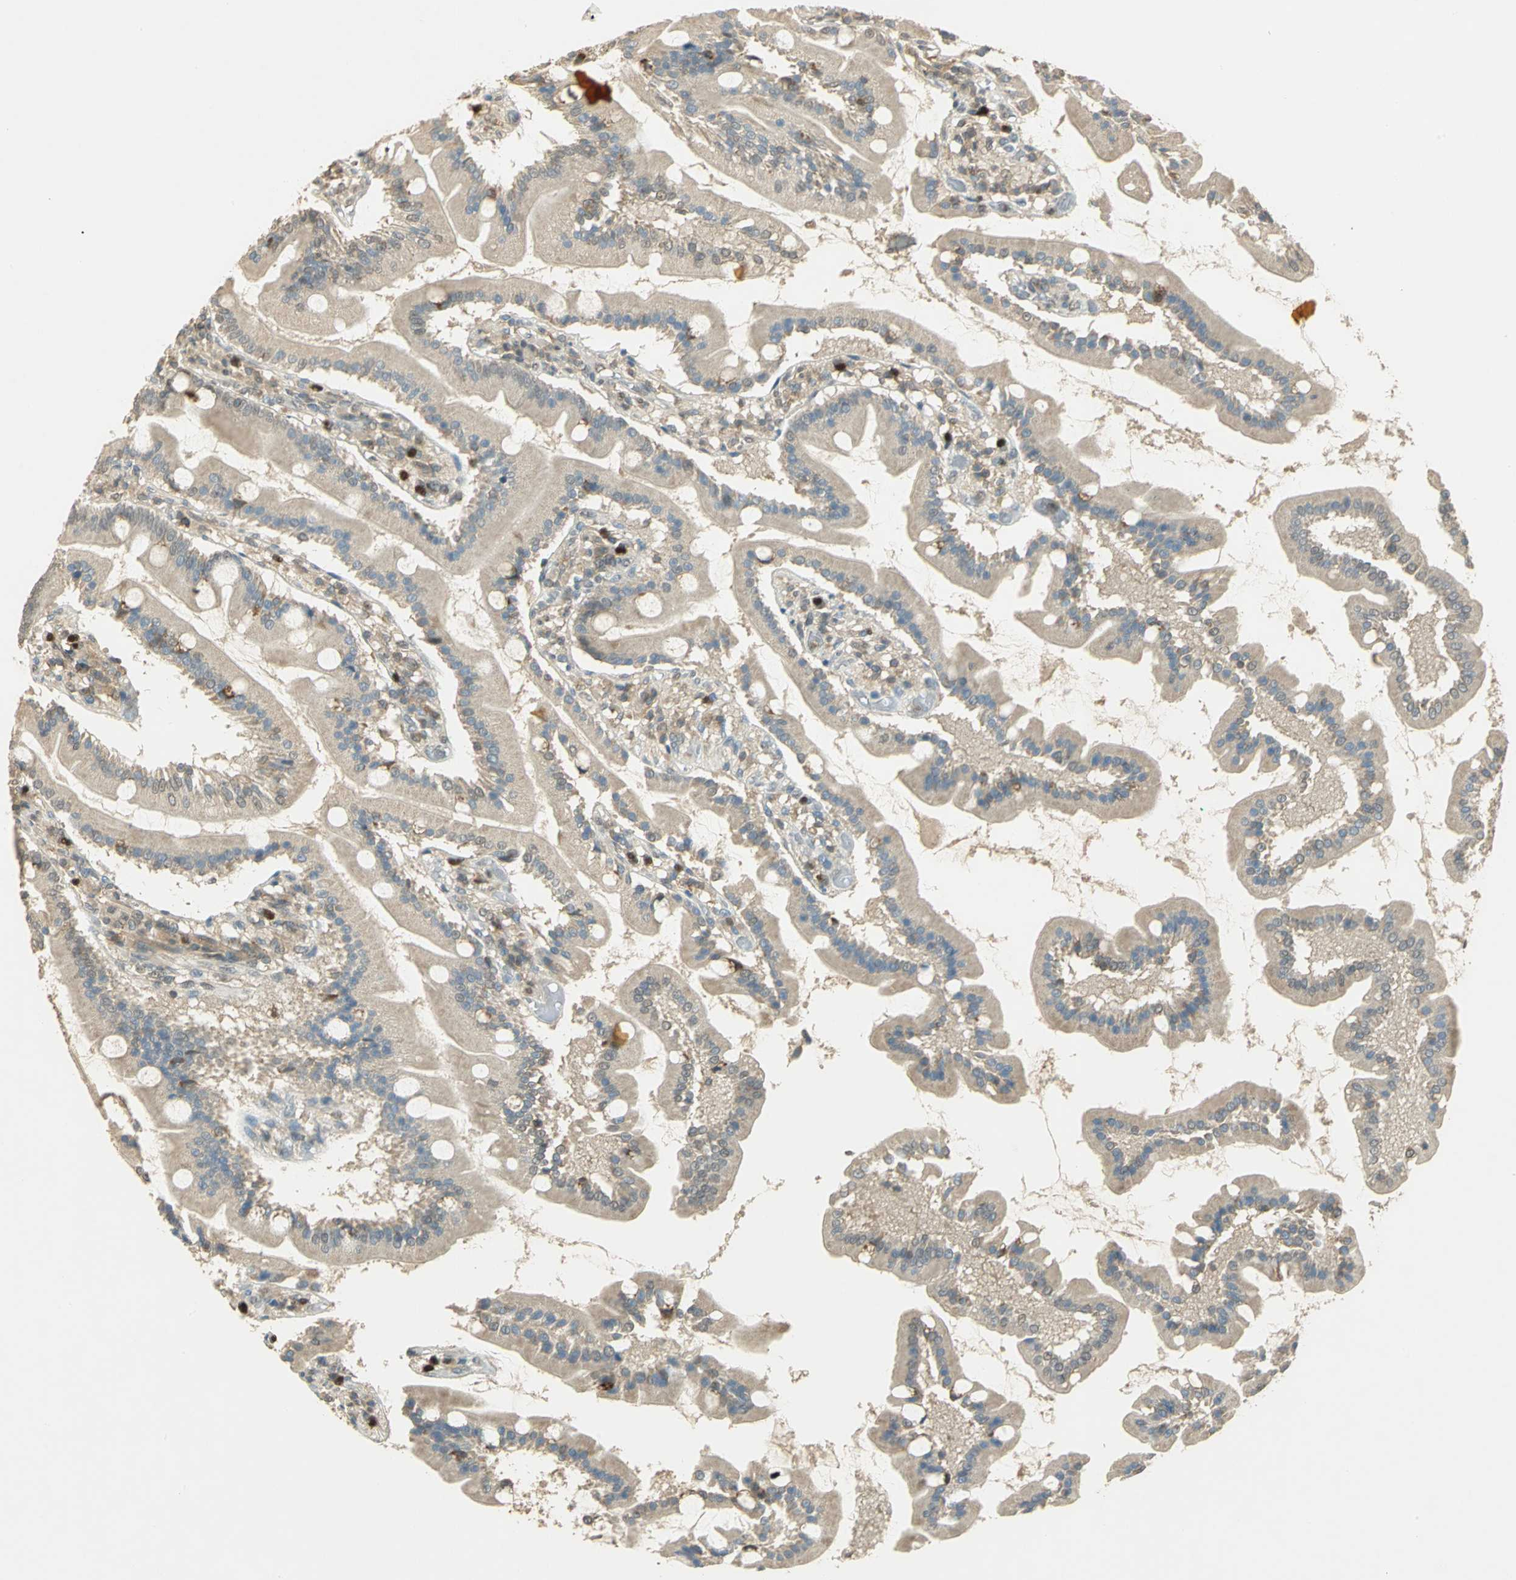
{"staining": {"intensity": "weak", "quantity": ">75%", "location": "cytoplasmic/membranous"}, "tissue": "duodenum", "cell_type": "Glandular cells", "image_type": "normal", "snomed": [{"axis": "morphology", "description": "Normal tissue, NOS"}, {"axis": "topography", "description": "Duodenum"}], "caption": "IHC image of normal human duodenum stained for a protein (brown), which reveals low levels of weak cytoplasmic/membranous expression in approximately >75% of glandular cells.", "gene": "BIRC2", "patient": {"sex": "female", "age": 64}}